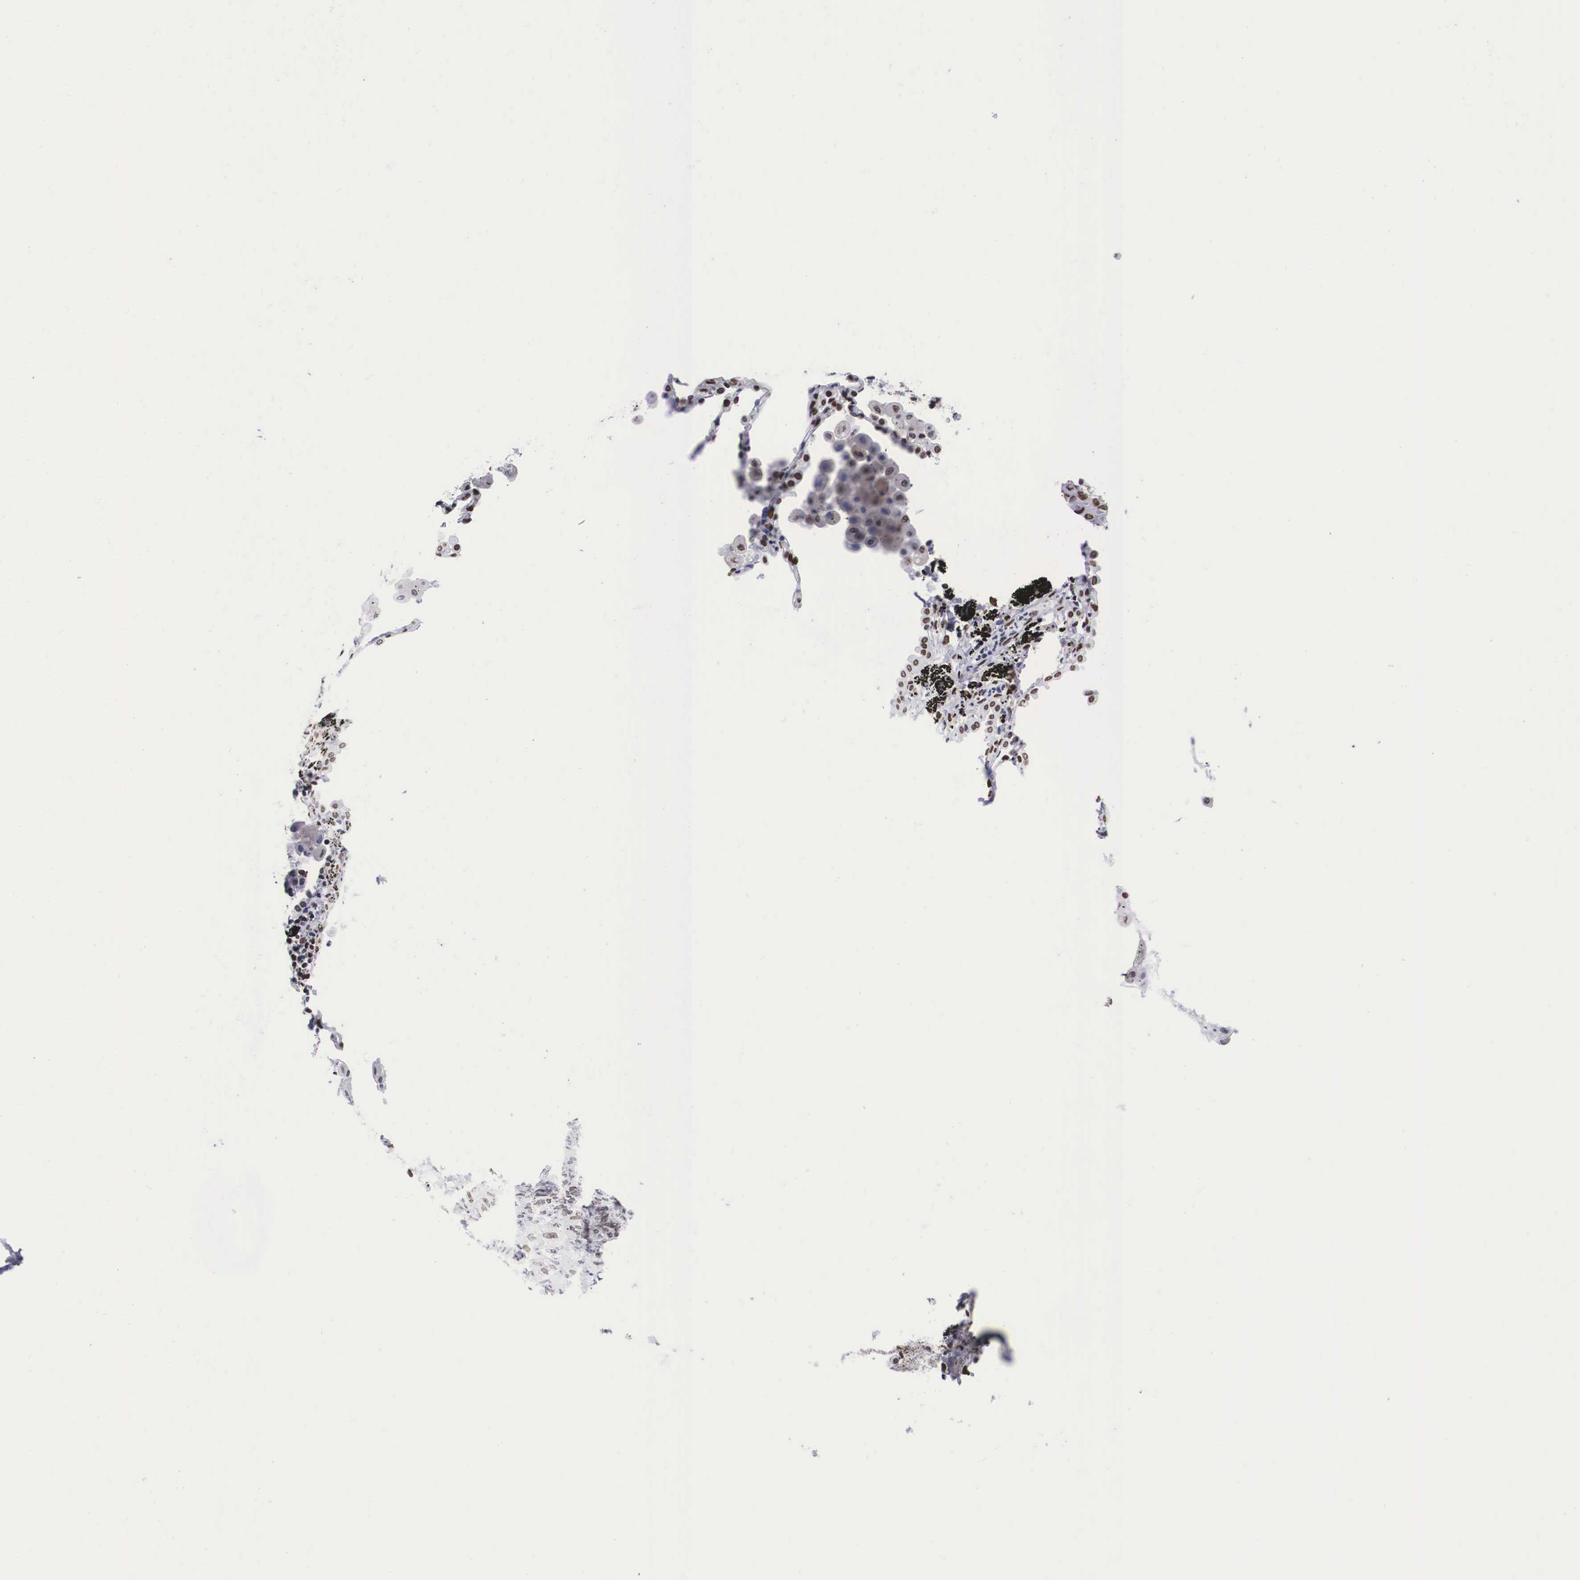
{"staining": {"intensity": "strong", "quantity": ">75%", "location": "nuclear"}, "tissue": "lung cancer", "cell_type": "Tumor cells", "image_type": "cancer", "snomed": [{"axis": "morphology", "description": "Squamous cell carcinoma, NOS"}, {"axis": "topography", "description": "Lung"}], "caption": "This is an image of immunohistochemistry (IHC) staining of lung squamous cell carcinoma, which shows strong staining in the nuclear of tumor cells.", "gene": "MECP2", "patient": {"sex": "male", "age": 71}}